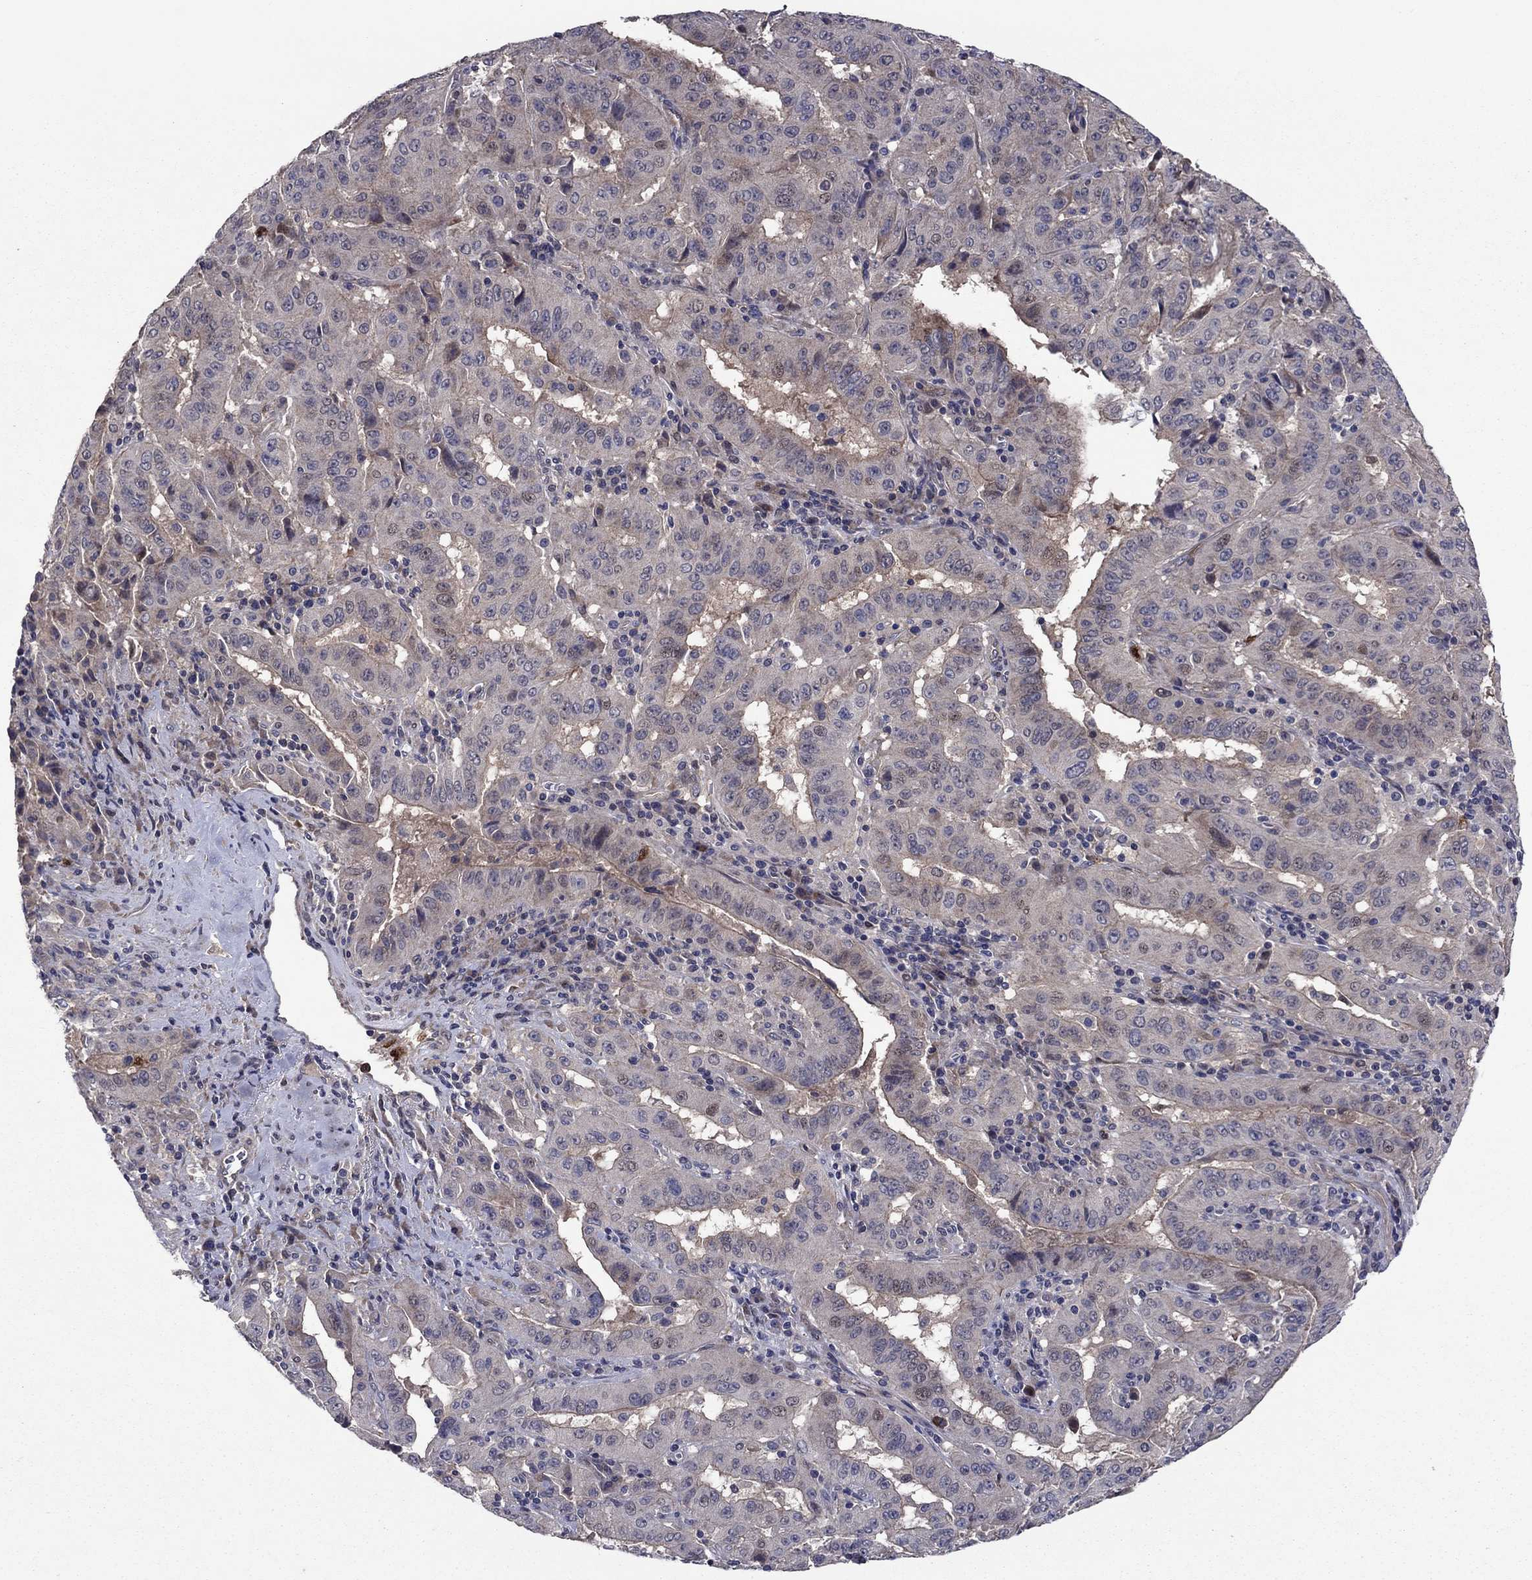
{"staining": {"intensity": "weak", "quantity": "25%-75%", "location": "cytoplasmic/membranous"}, "tissue": "pancreatic cancer", "cell_type": "Tumor cells", "image_type": "cancer", "snomed": [{"axis": "morphology", "description": "Adenocarcinoma, NOS"}, {"axis": "topography", "description": "Pancreas"}], "caption": "This is an image of IHC staining of pancreatic adenocarcinoma, which shows weak staining in the cytoplasmic/membranous of tumor cells.", "gene": "MSRB1", "patient": {"sex": "male", "age": 63}}